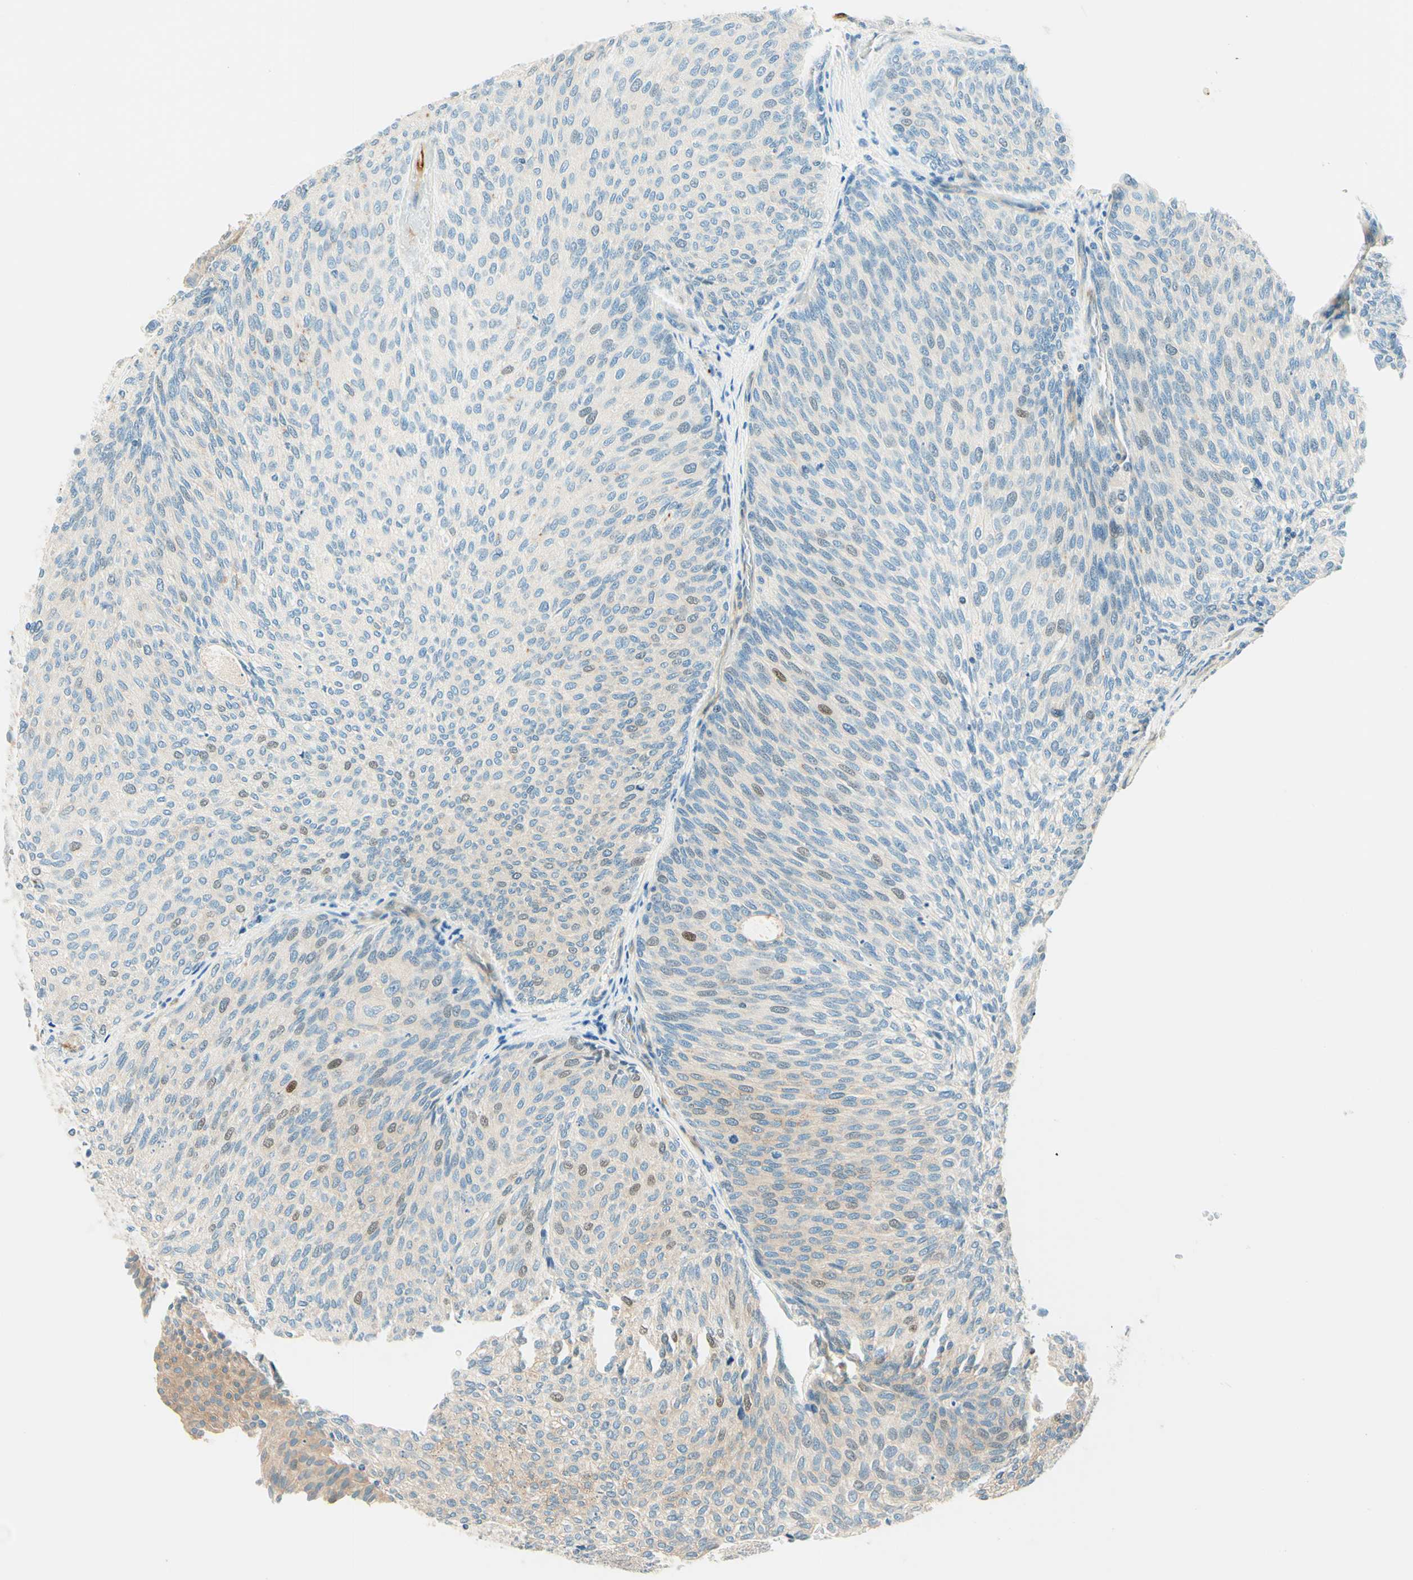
{"staining": {"intensity": "weak", "quantity": "<25%", "location": "nuclear"}, "tissue": "urothelial cancer", "cell_type": "Tumor cells", "image_type": "cancer", "snomed": [{"axis": "morphology", "description": "Urothelial carcinoma, Low grade"}, {"axis": "topography", "description": "Urinary bladder"}], "caption": "DAB immunohistochemical staining of human urothelial cancer reveals no significant positivity in tumor cells. Nuclei are stained in blue.", "gene": "TAOK2", "patient": {"sex": "female", "age": 79}}